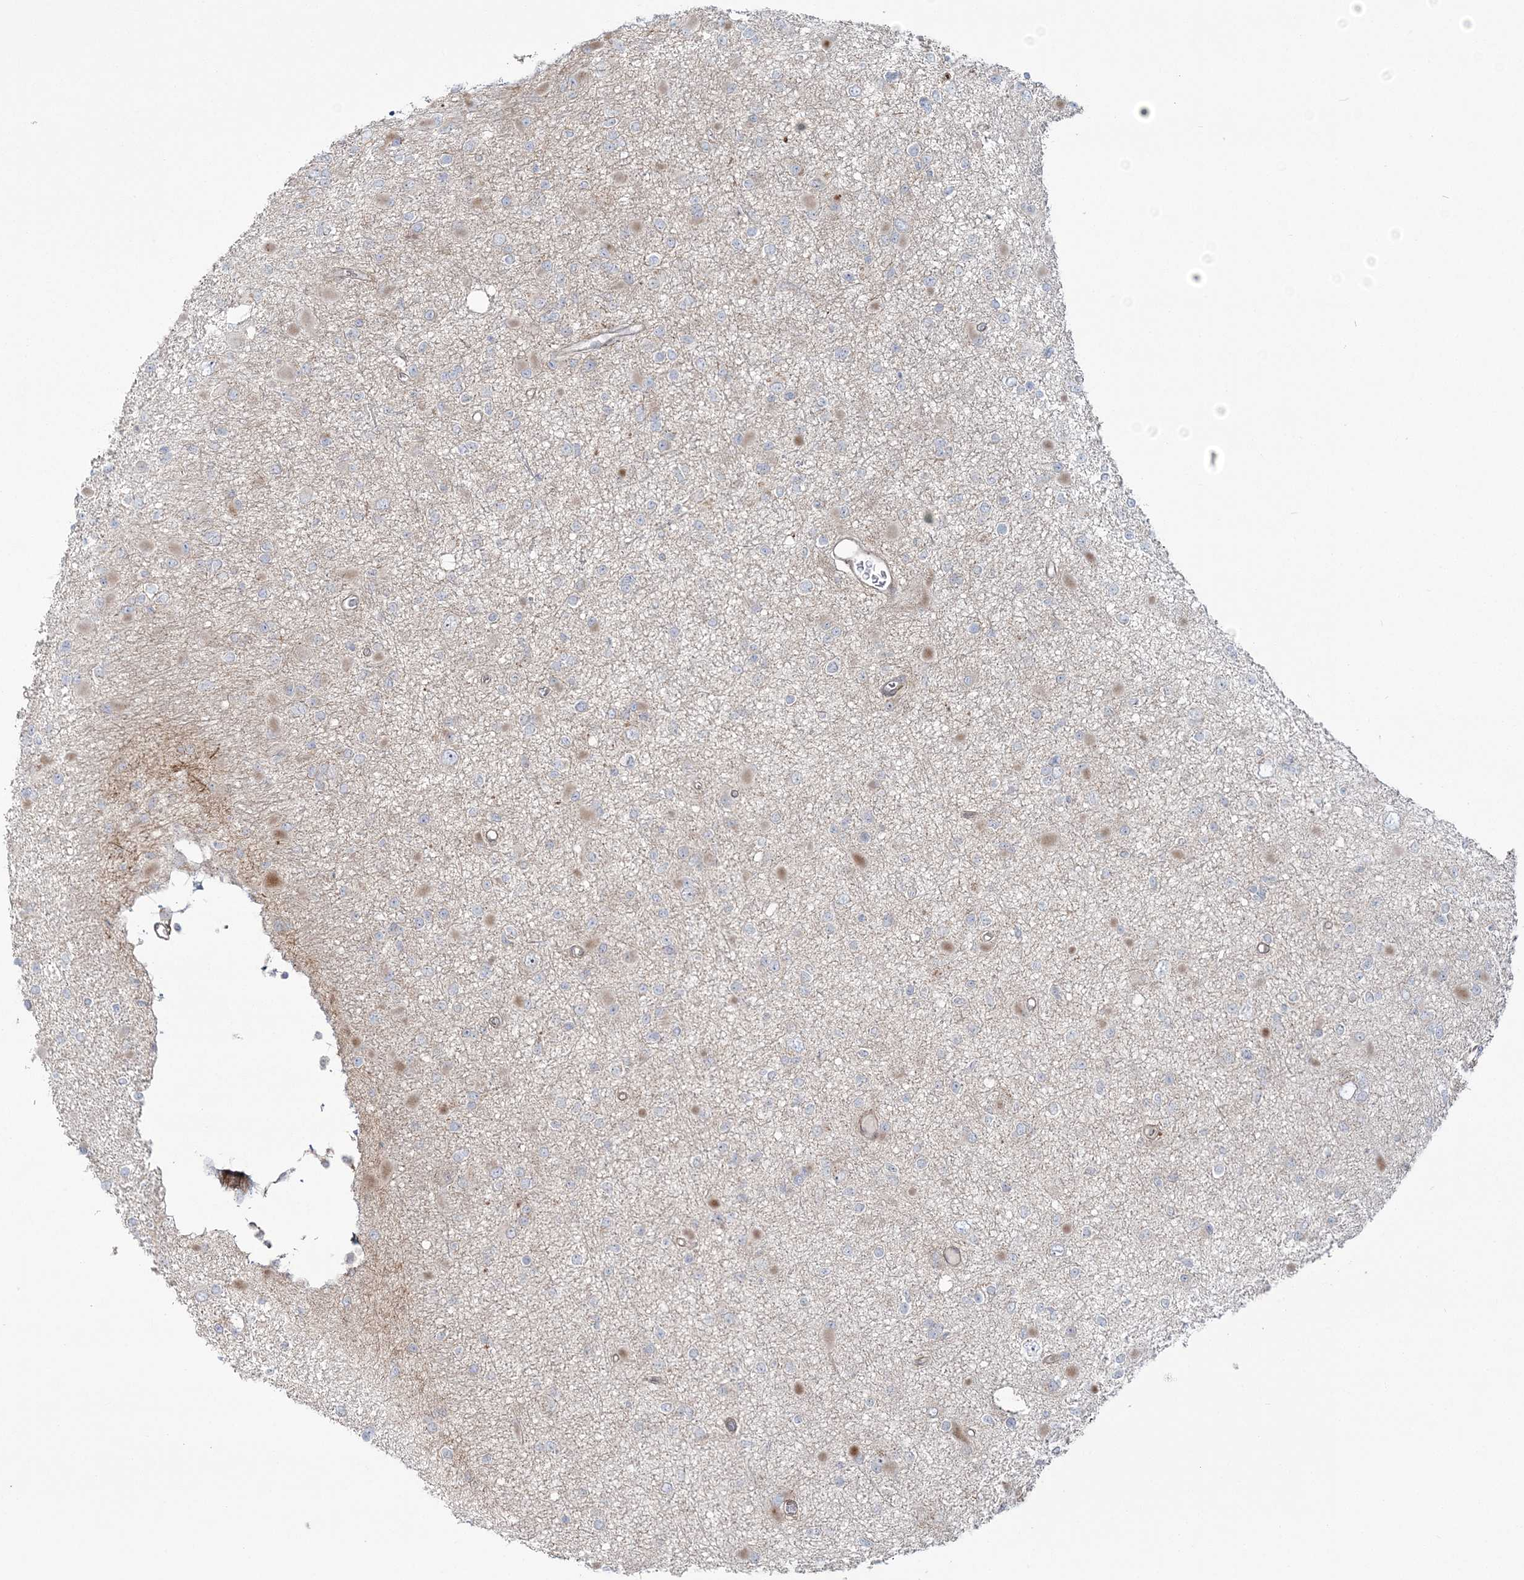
{"staining": {"intensity": "weak", "quantity": "<25%", "location": "cytoplasmic/membranous"}, "tissue": "glioma", "cell_type": "Tumor cells", "image_type": "cancer", "snomed": [{"axis": "morphology", "description": "Glioma, malignant, Low grade"}, {"axis": "topography", "description": "Brain"}], "caption": "This is a photomicrograph of immunohistochemistry staining of malignant low-grade glioma, which shows no positivity in tumor cells.", "gene": "NUDT9", "patient": {"sex": "female", "age": 22}}